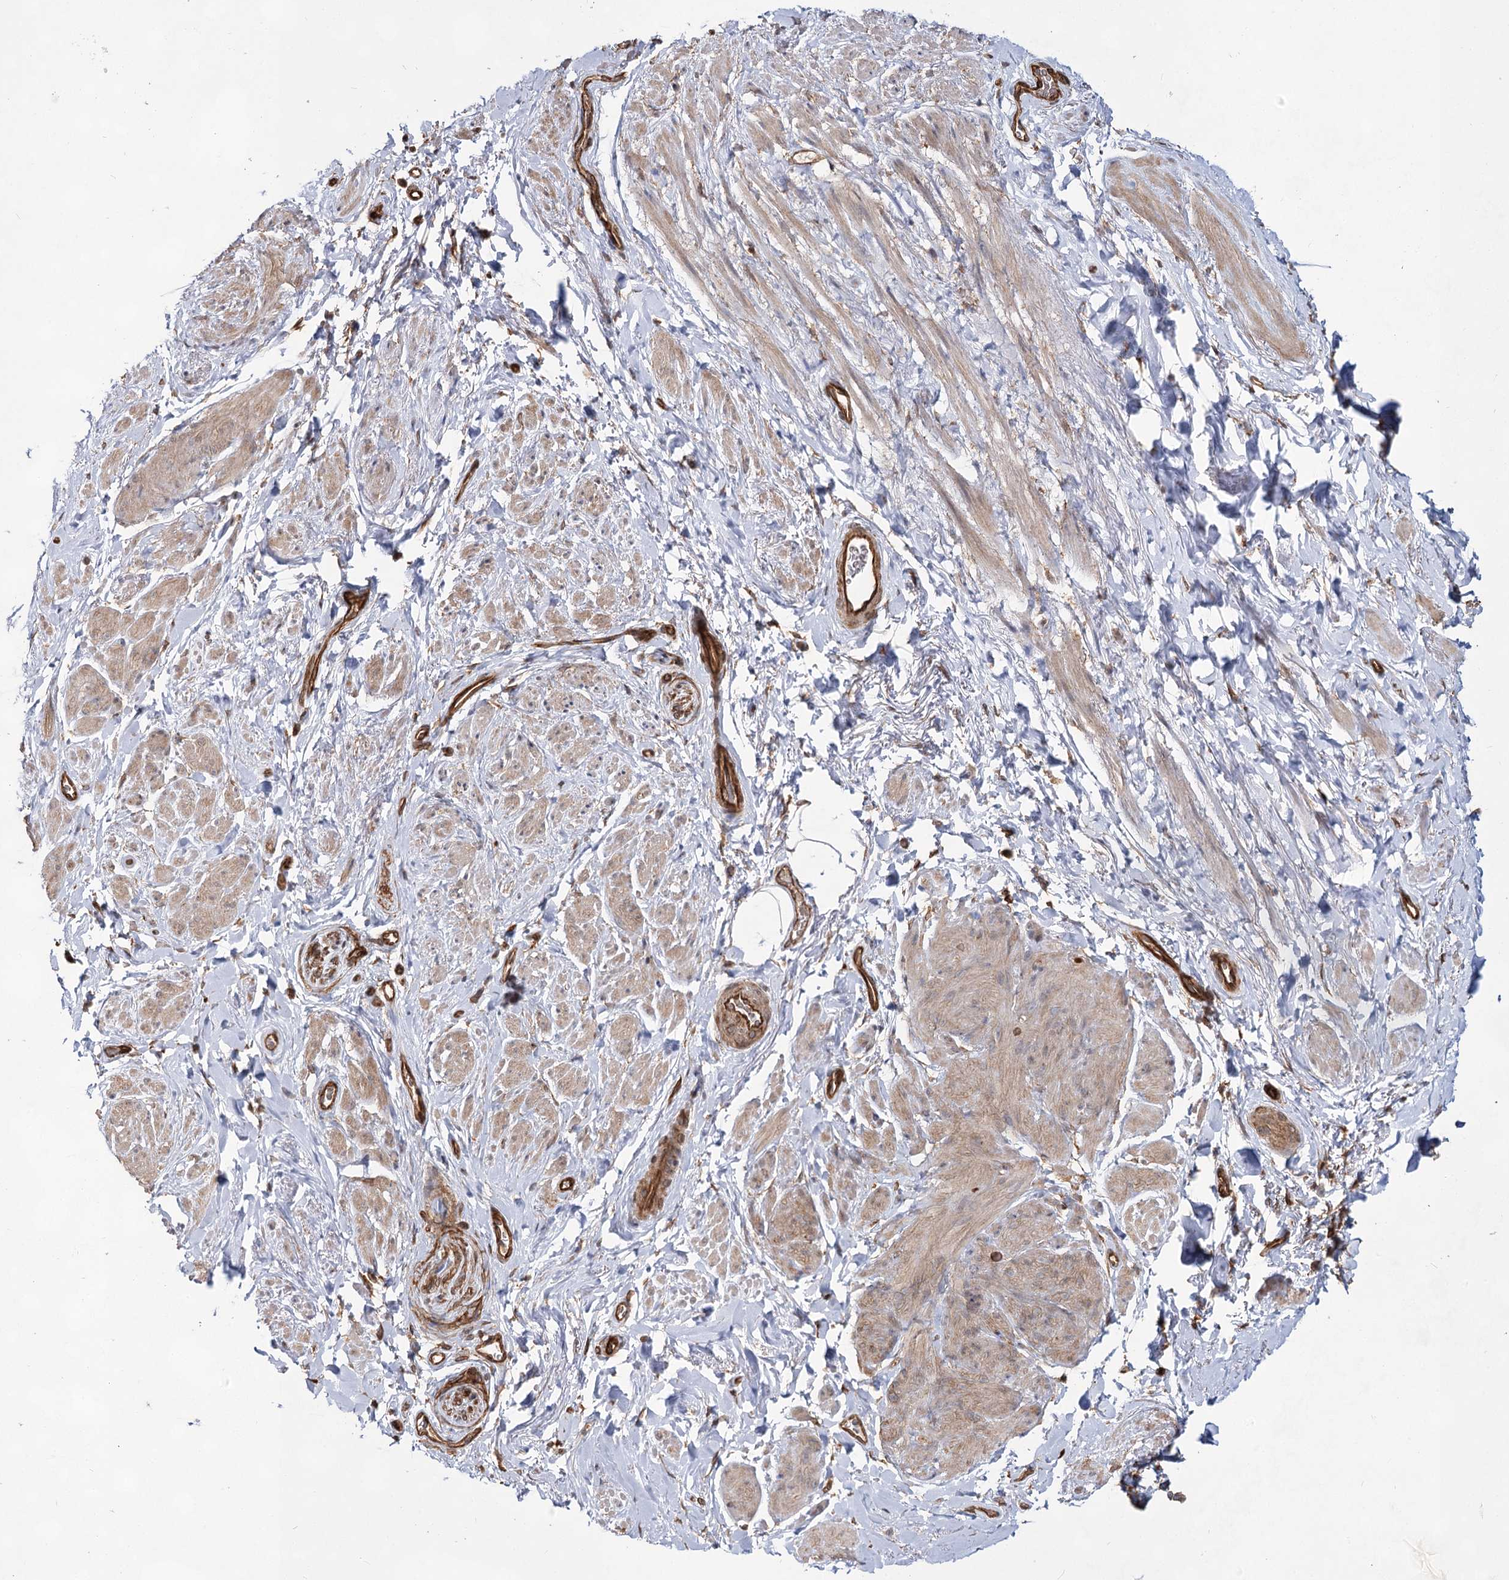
{"staining": {"intensity": "moderate", "quantity": "25%-75%", "location": "cytoplasmic/membranous"}, "tissue": "smooth muscle", "cell_type": "Smooth muscle cells", "image_type": "normal", "snomed": [{"axis": "morphology", "description": "Normal tissue, NOS"}, {"axis": "topography", "description": "Smooth muscle"}, {"axis": "topography", "description": "Peripheral nerve tissue"}], "caption": "Smooth muscle cells show moderate cytoplasmic/membranous expression in about 25%-75% of cells in benign smooth muscle. The staining is performed using DAB brown chromogen to label protein expression. The nuclei are counter-stained blue using hematoxylin.", "gene": "IQSEC1", "patient": {"sex": "male", "age": 69}}